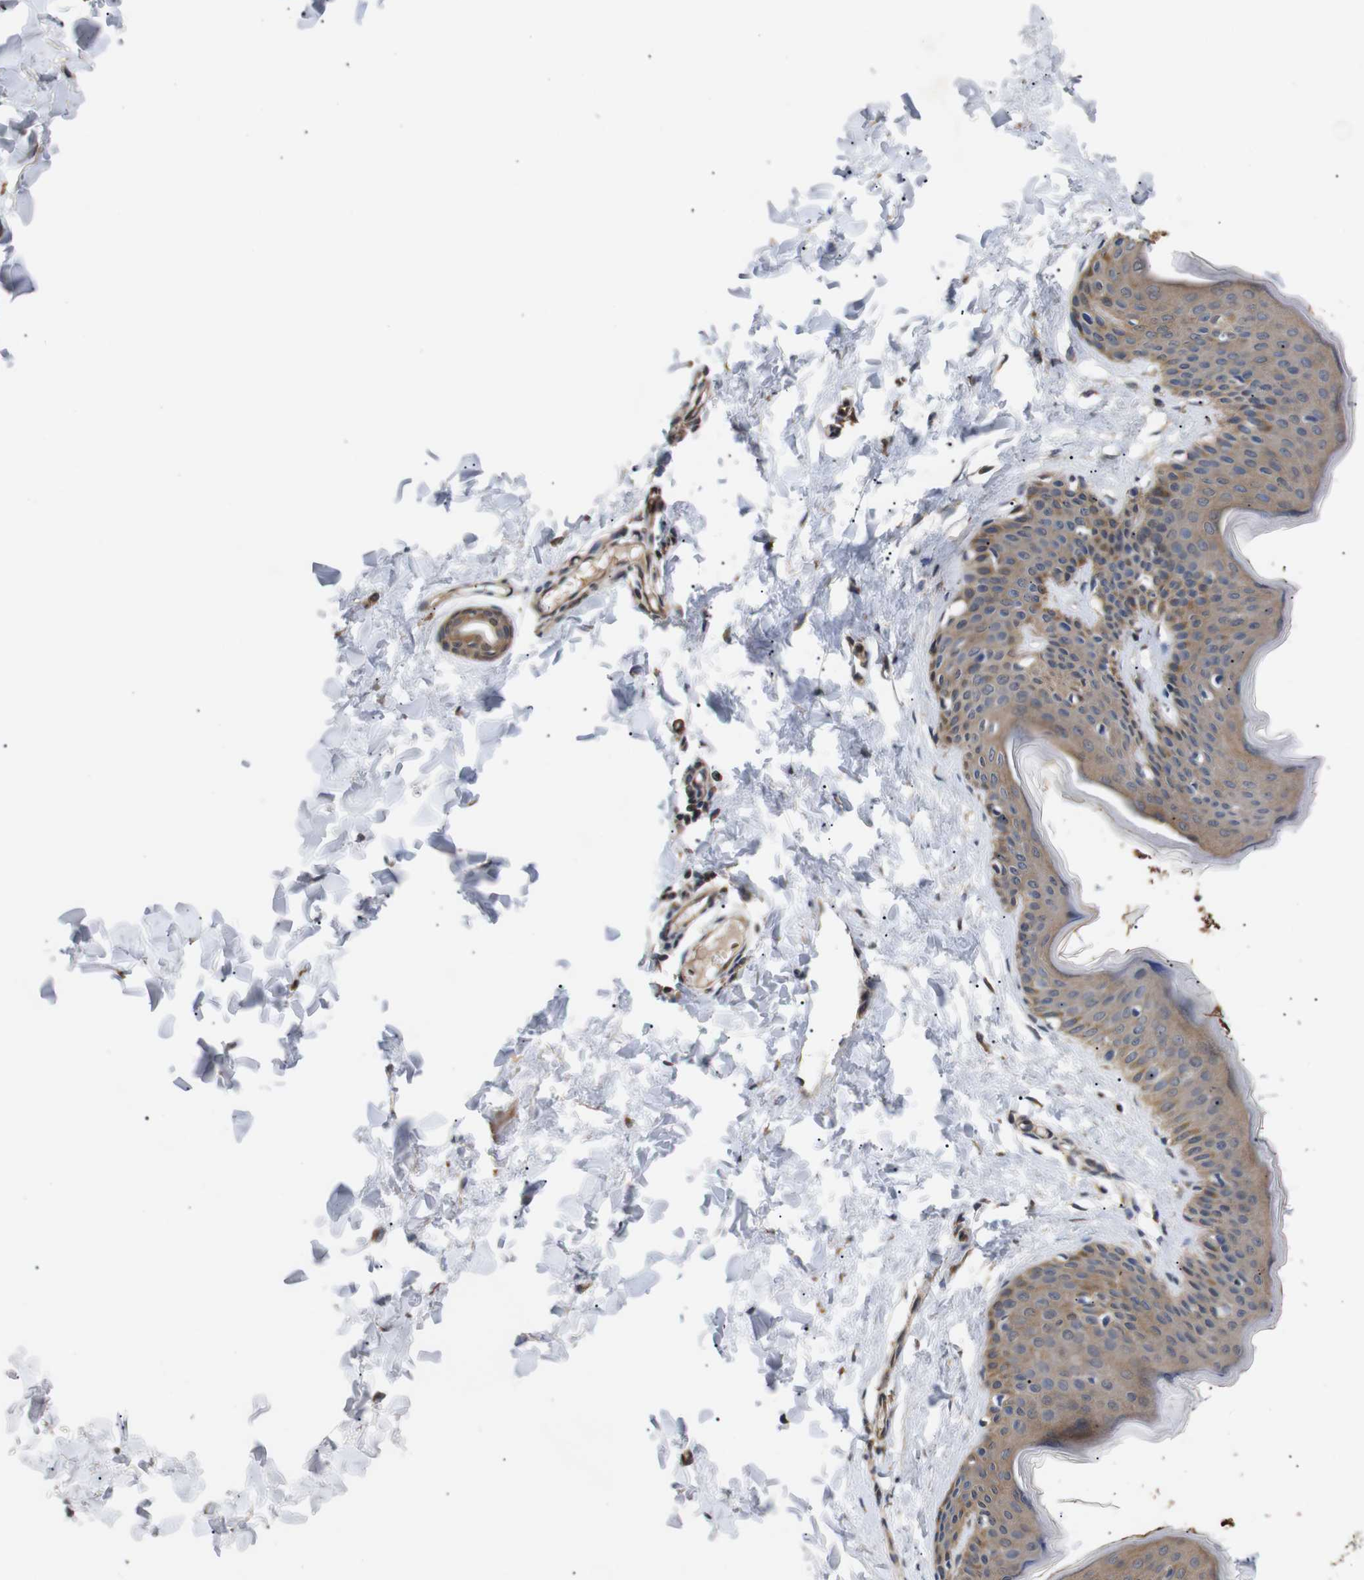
{"staining": {"intensity": "weak", "quantity": "25%-75%", "location": "cytoplasmic/membranous"}, "tissue": "skin", "cell_type": "Fibroblasts", "image_type": "normal", "snomed": [{"axis": "morphology", "description": "Normal tissue, NOS"}, {"axis": "topography", "description": "Skin"}], "caption": "Normal skin exhibits weak cytoplasmic/membranous expression in approximately 25%-75% of fibroblasts.", "gene": "DDR1", "patient": {"sex": "female", "age": 17}}